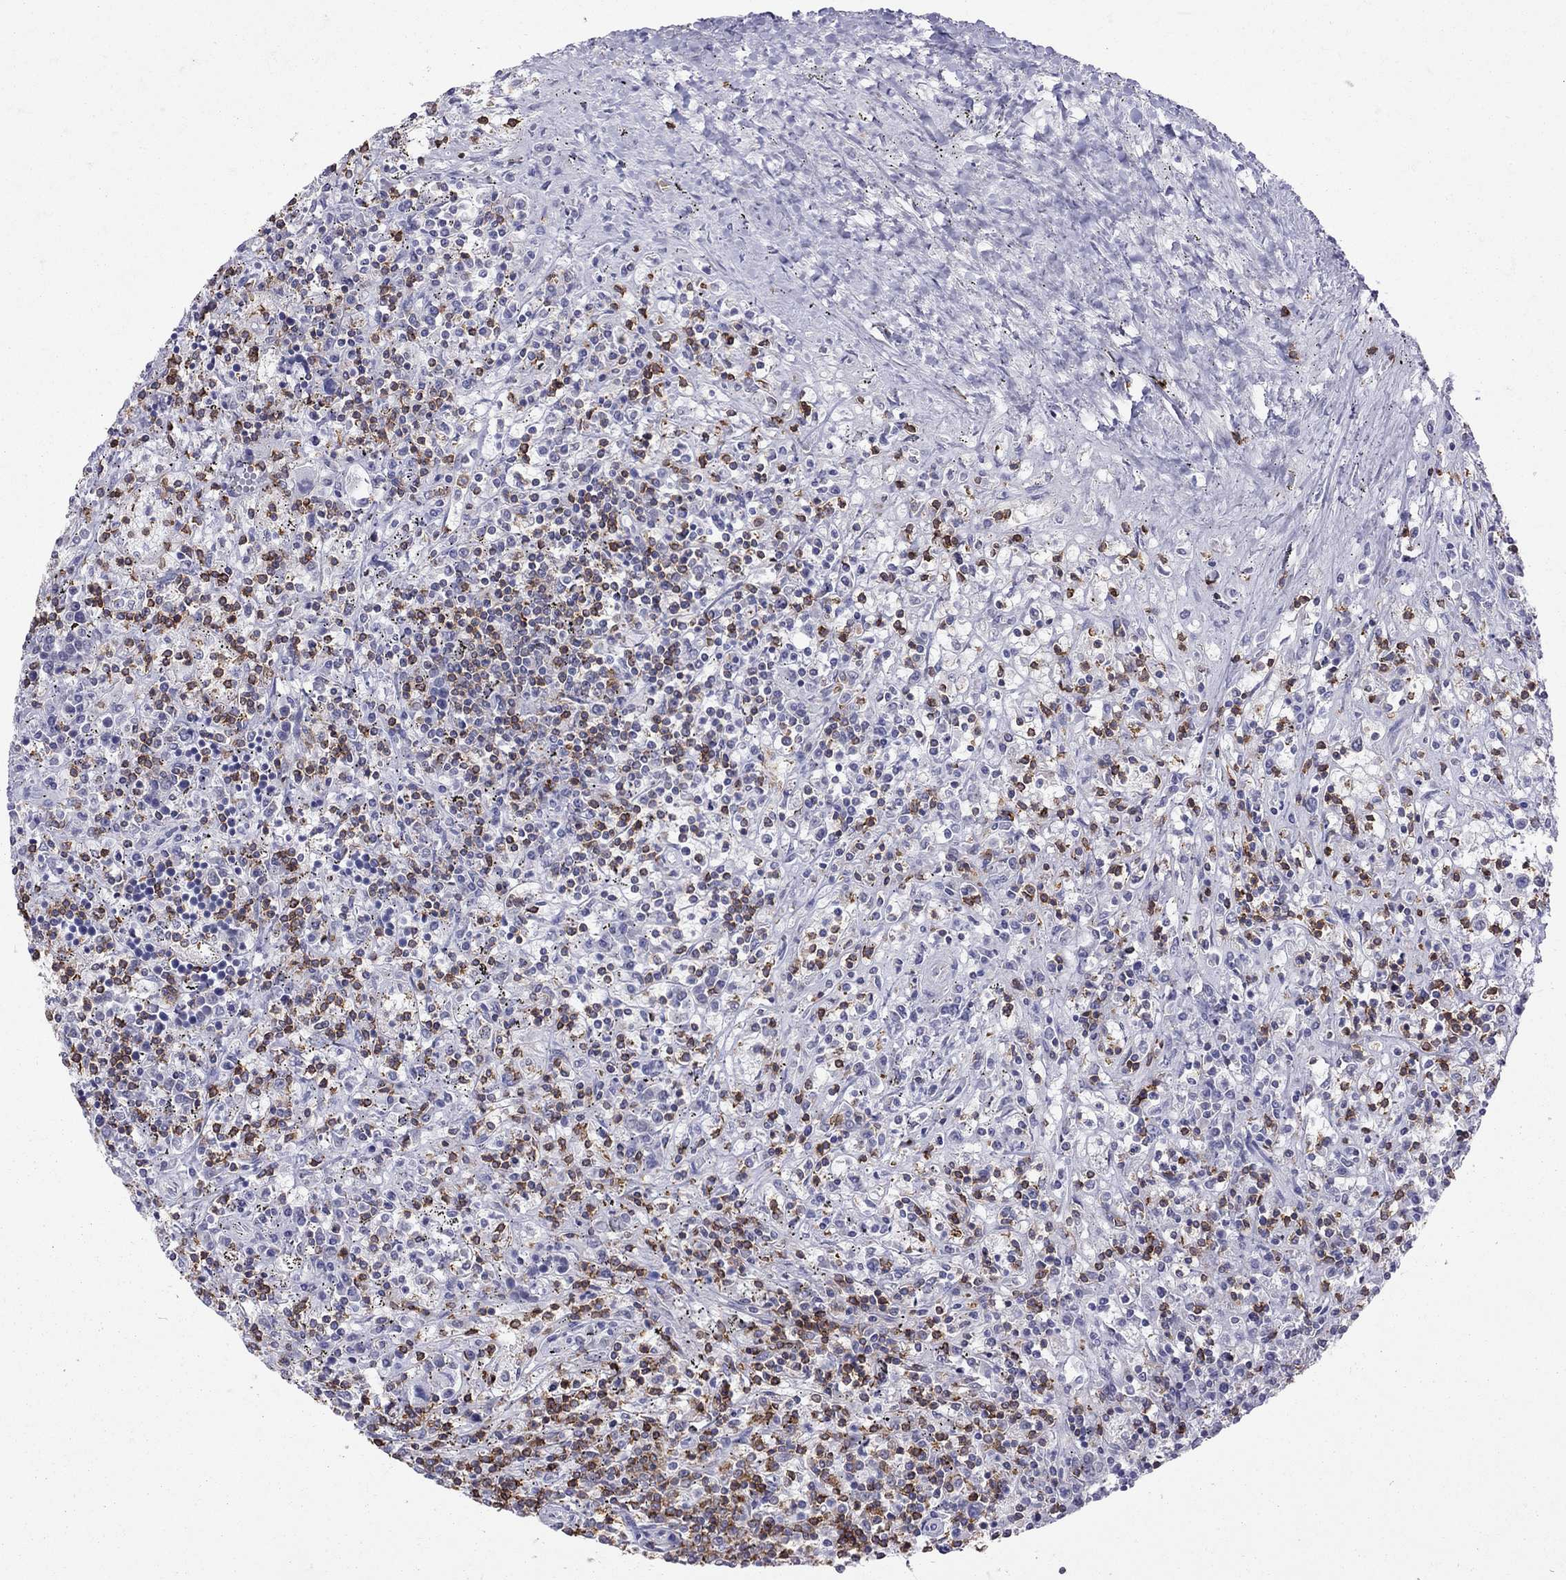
{"staining": {"intensity": "negative", "quantity": "none", "location": "none"}, "tissue": "lymphoma", "cell_type": "Tumor cells", "image_type": "cancer", "snomed": [{"axis": "morphology", "description": "Malignant lymphoma, non-Hodgkin's type, Low grade"}, {"axis": "topography", "description": "Spleen"}], "caption": "An immunohistochemistry (IHC) photomicrograph of low-grade malignant lymphoma, non-Hodgkin's type is shown. There is no staining in tumor cells of low-grade malignant lymphoma, non-Hodgkin's type.", "gene": "MND1", "patient": {"sex": "male", "age": 62}}